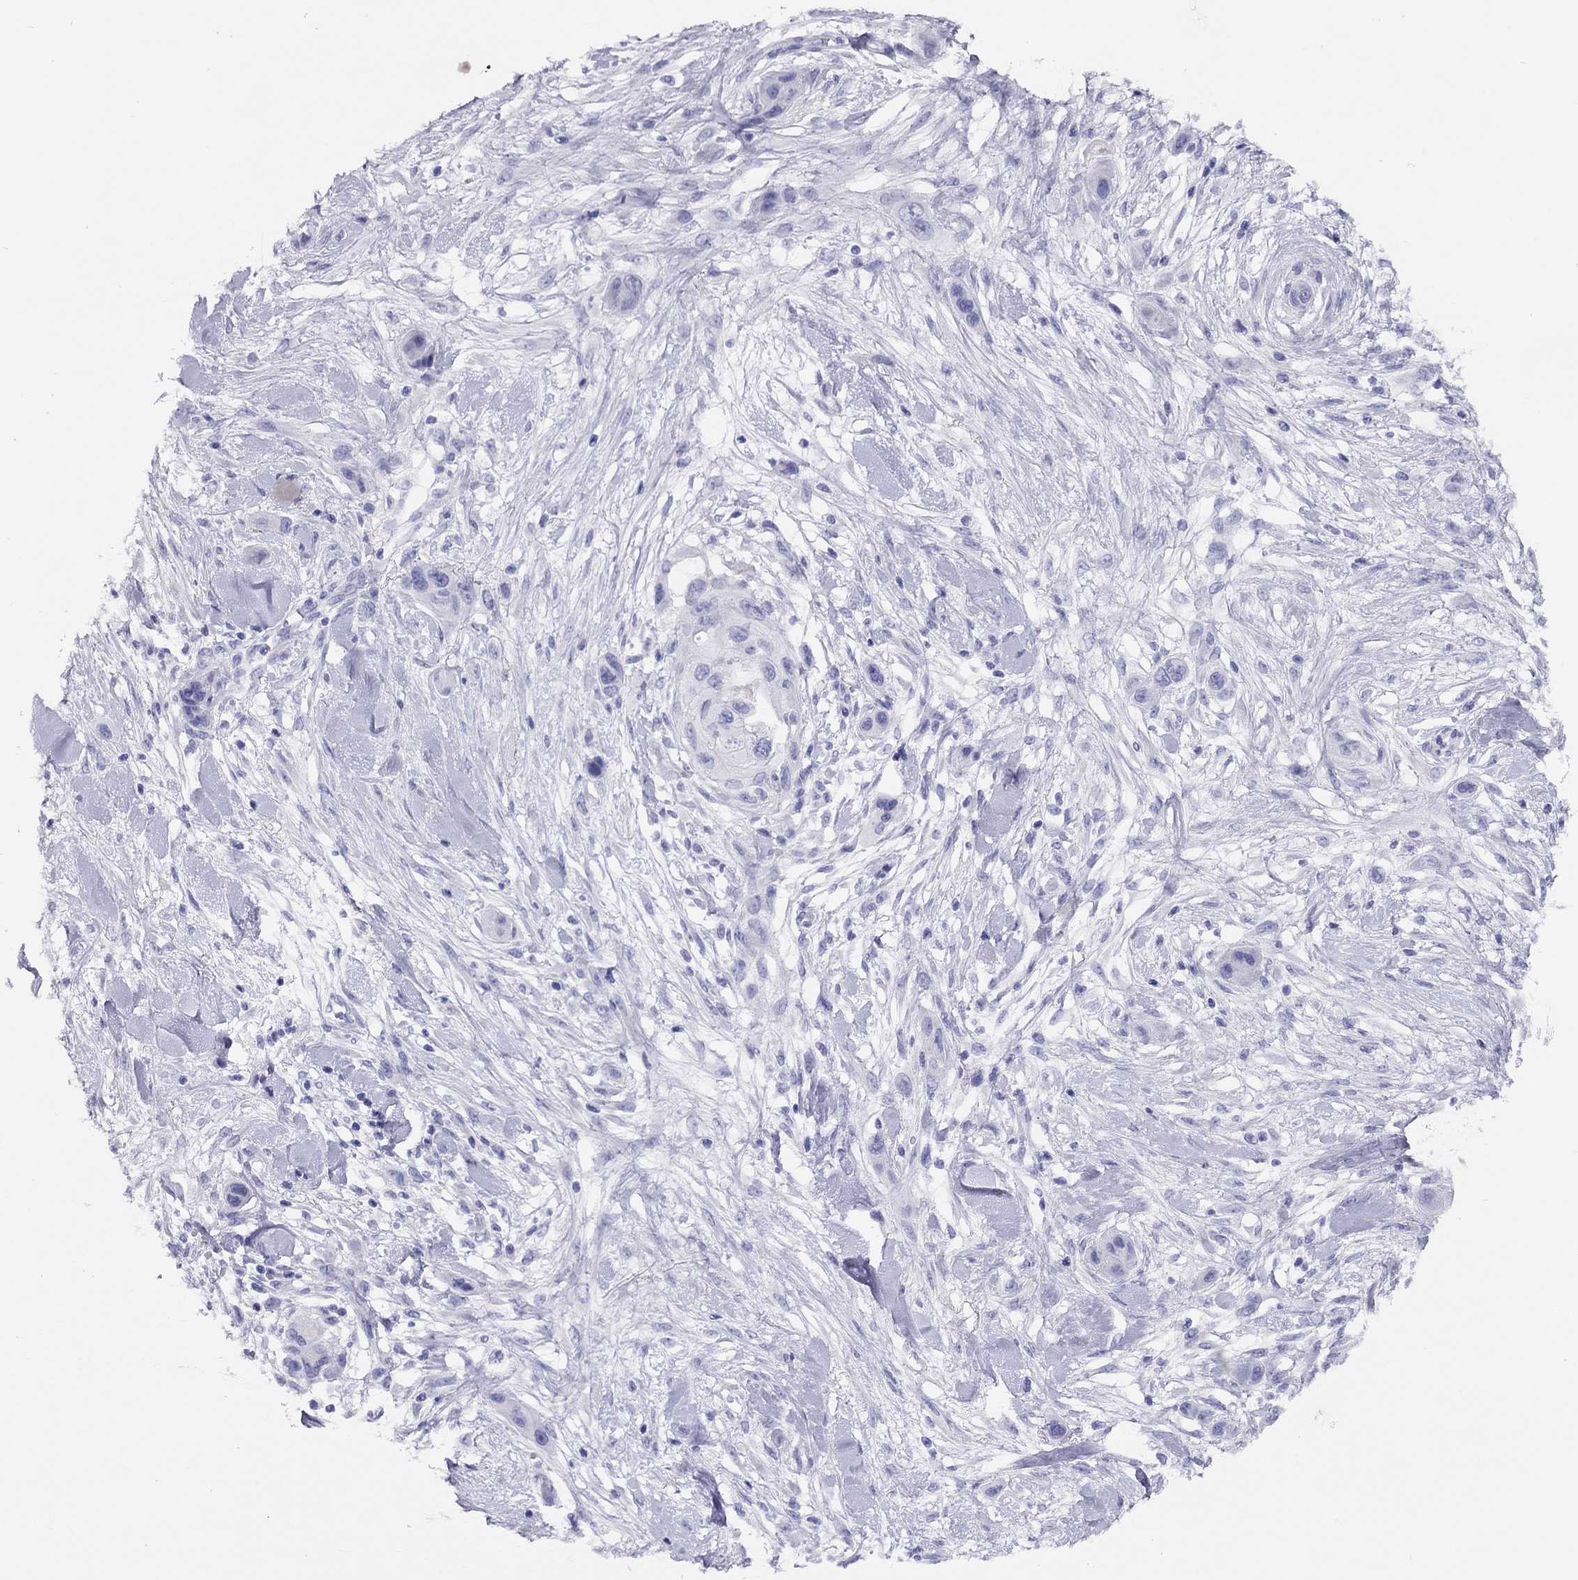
{"staining": {"intensity": "negative", "quantity": "none", "location": "none"}, "tissue": "skin cancer", "cell_type": "Tumor cells", "image_type": "cancer", "snomed": [{"axis": "morphology", "description": "Squamous cell carcinoma, NOS"}, {"axis": "topography", "description": "Skin"}], "caption": "High power microscopy micrograph of an IHC photomicrograph of skin cancer (squamous cell carcinoma), revealing no significant positivity in tumor cells.", "gene": "LRIT2", "patient": {"sex": "male", "age": 79}}